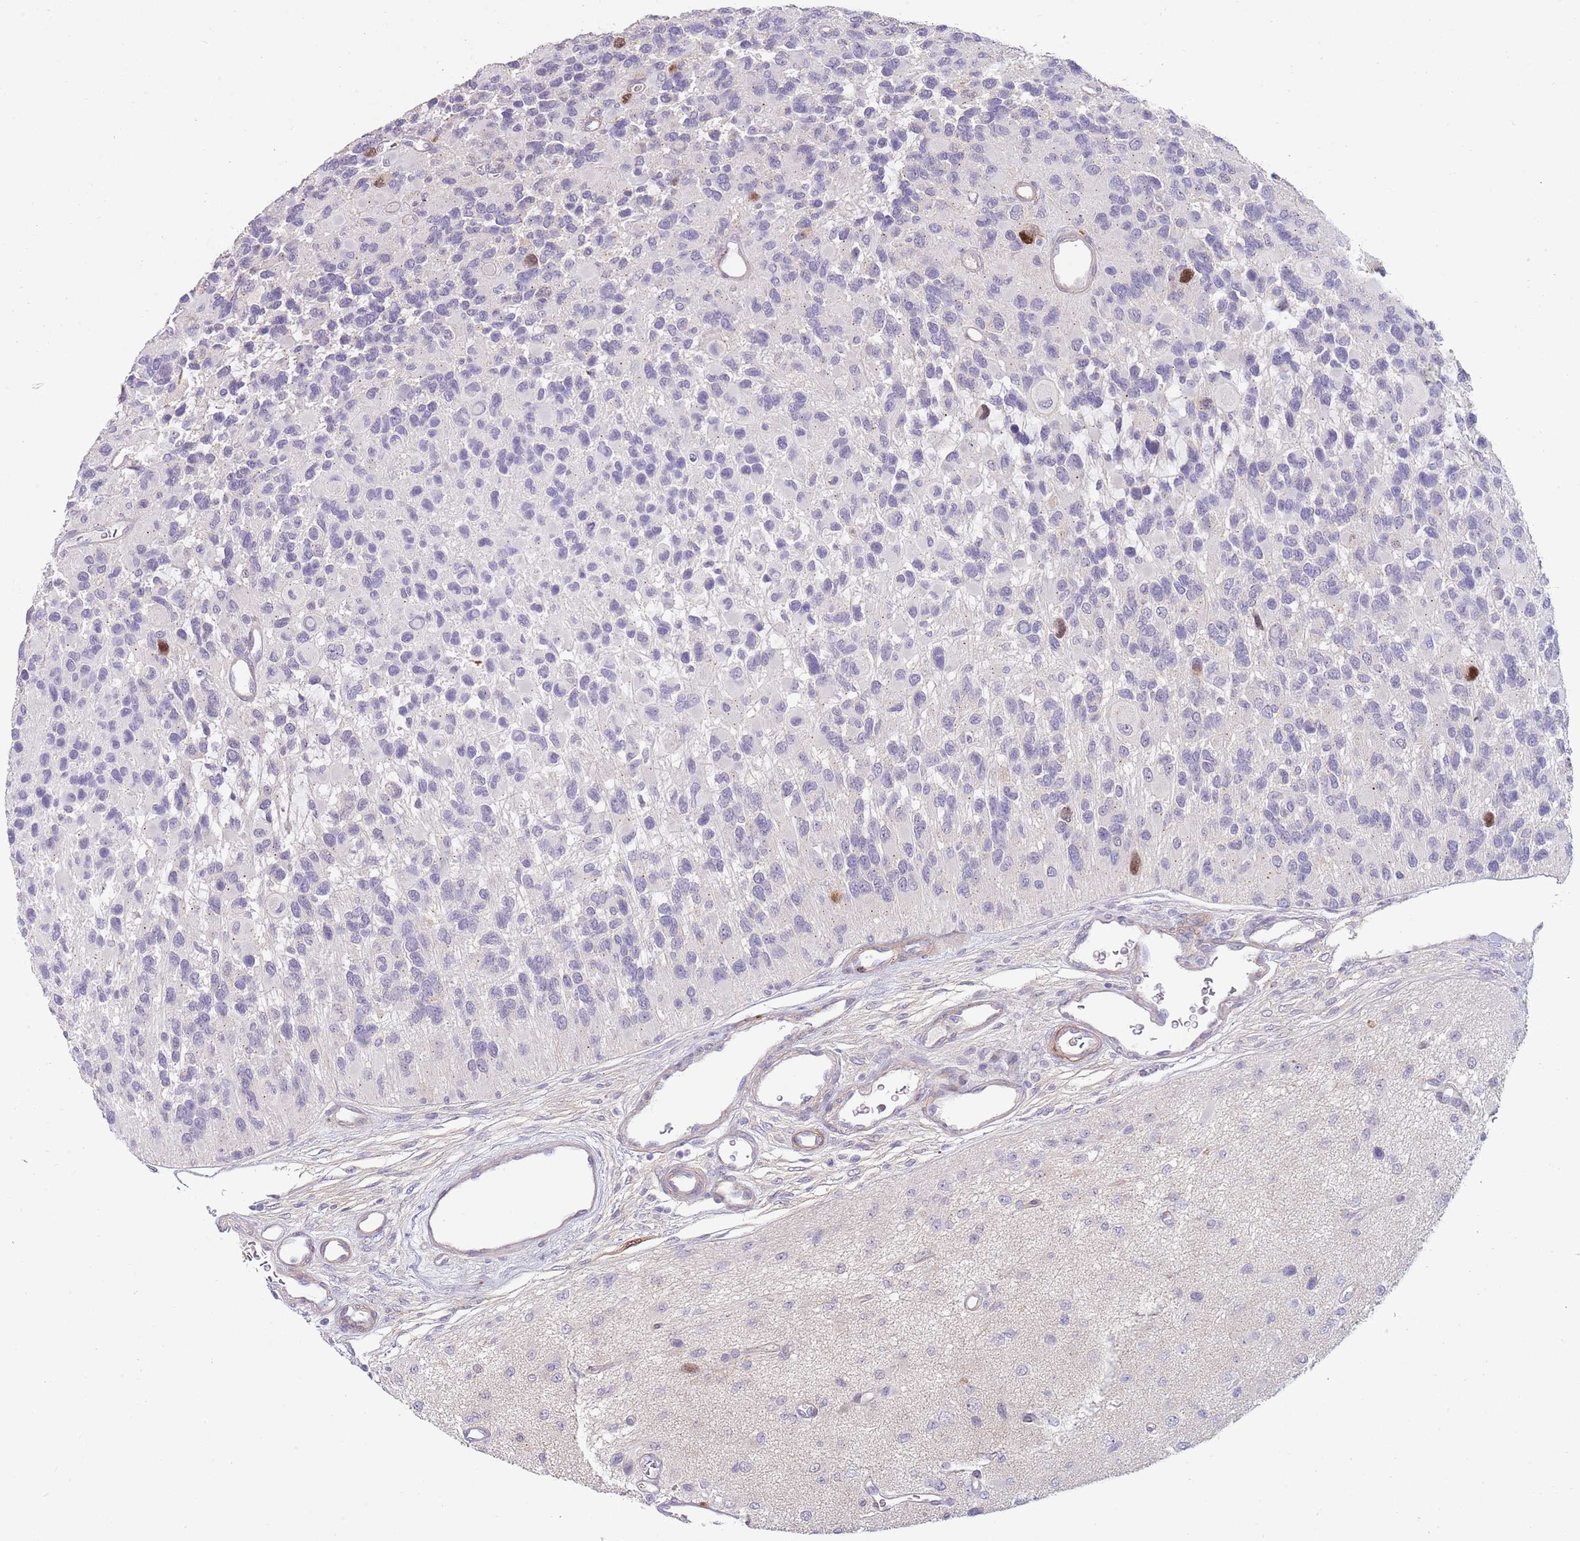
{"staining": {"intensity": "strong", "quantity": "<25%", "location": "nuclear"}, "tissue": "glioma", "cell_type": "Tumor cells", "image_type": "cancer", "snomed": [{"axis": "morphology", "description": "Glioma, malignant, High grade"}, {"axis": "topography", "description": "Brain"}], "caption": "Immunohistochemical staining of malignant glioma (high-grade) shows strong nuclear protein expression in about <25% of tumor cells. The protein of interest is stained brown, and the nuclei are stained in blue (DAB (3,3'-diaminobenzidine) IHC with brightfield microscopy, high magnification).", "gene": "PIMREG", "patient": {"sex": "male", "age": 77}}